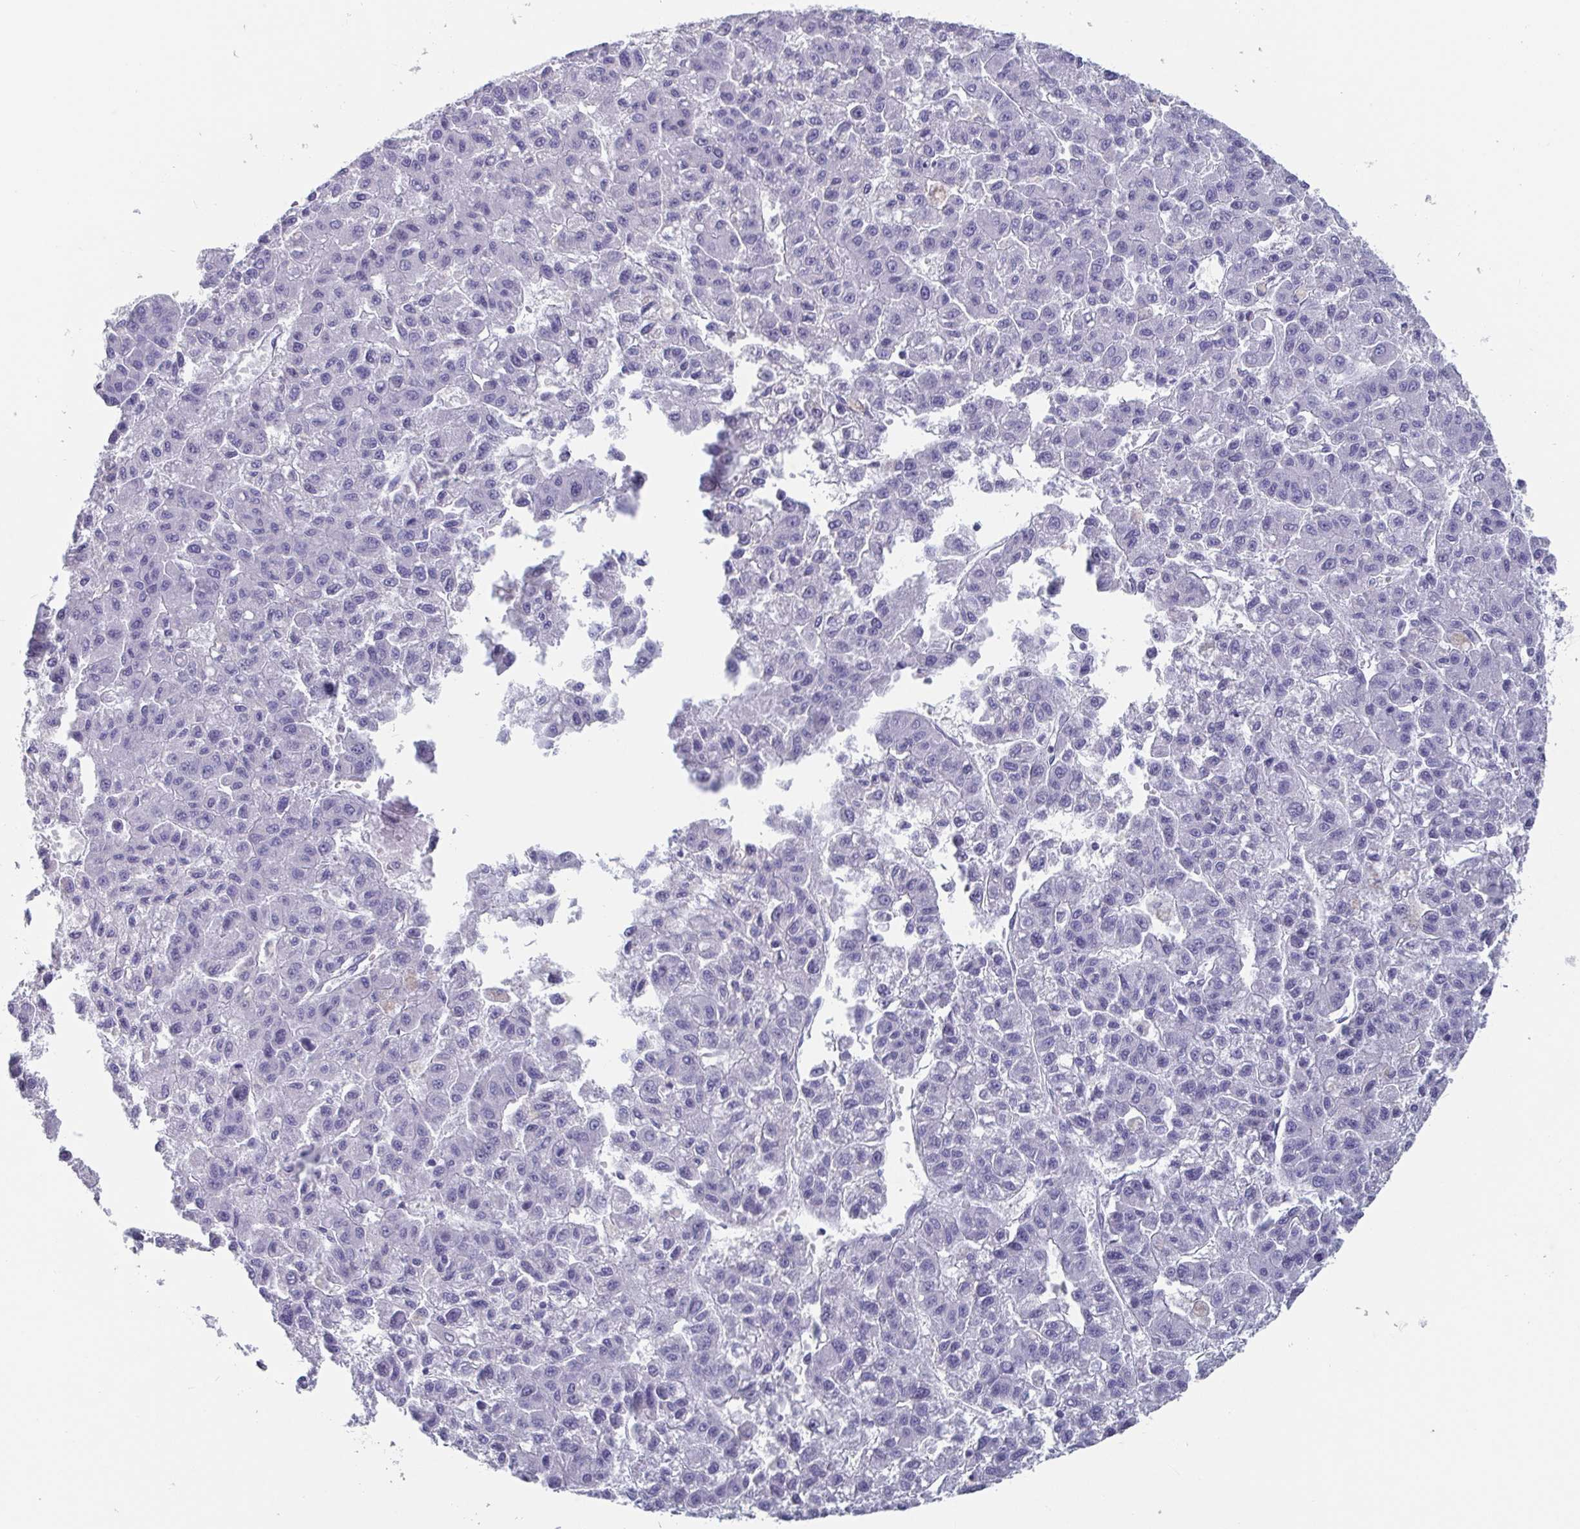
{"staining": {"intensity": "negative", "quantity": "none", "location": "none"}, "tissue": "liver cancer", "cell_type": "Tumor cells", "image_type": "cancer", "snomed": [{"axis": "morphology", "description": "Carcinoma, Hepatocellular, NOS"}, {"axis": "topography", "description": "Liver"}], "caption": "Tumor cells show no significant positivity in liver cancer. (DAB (3,3'-diaminobenzidine) immunohistochemistry (IHC), high magnification).", "gene": "SCGN", "patient": {"sex": "male", "age": 70}}